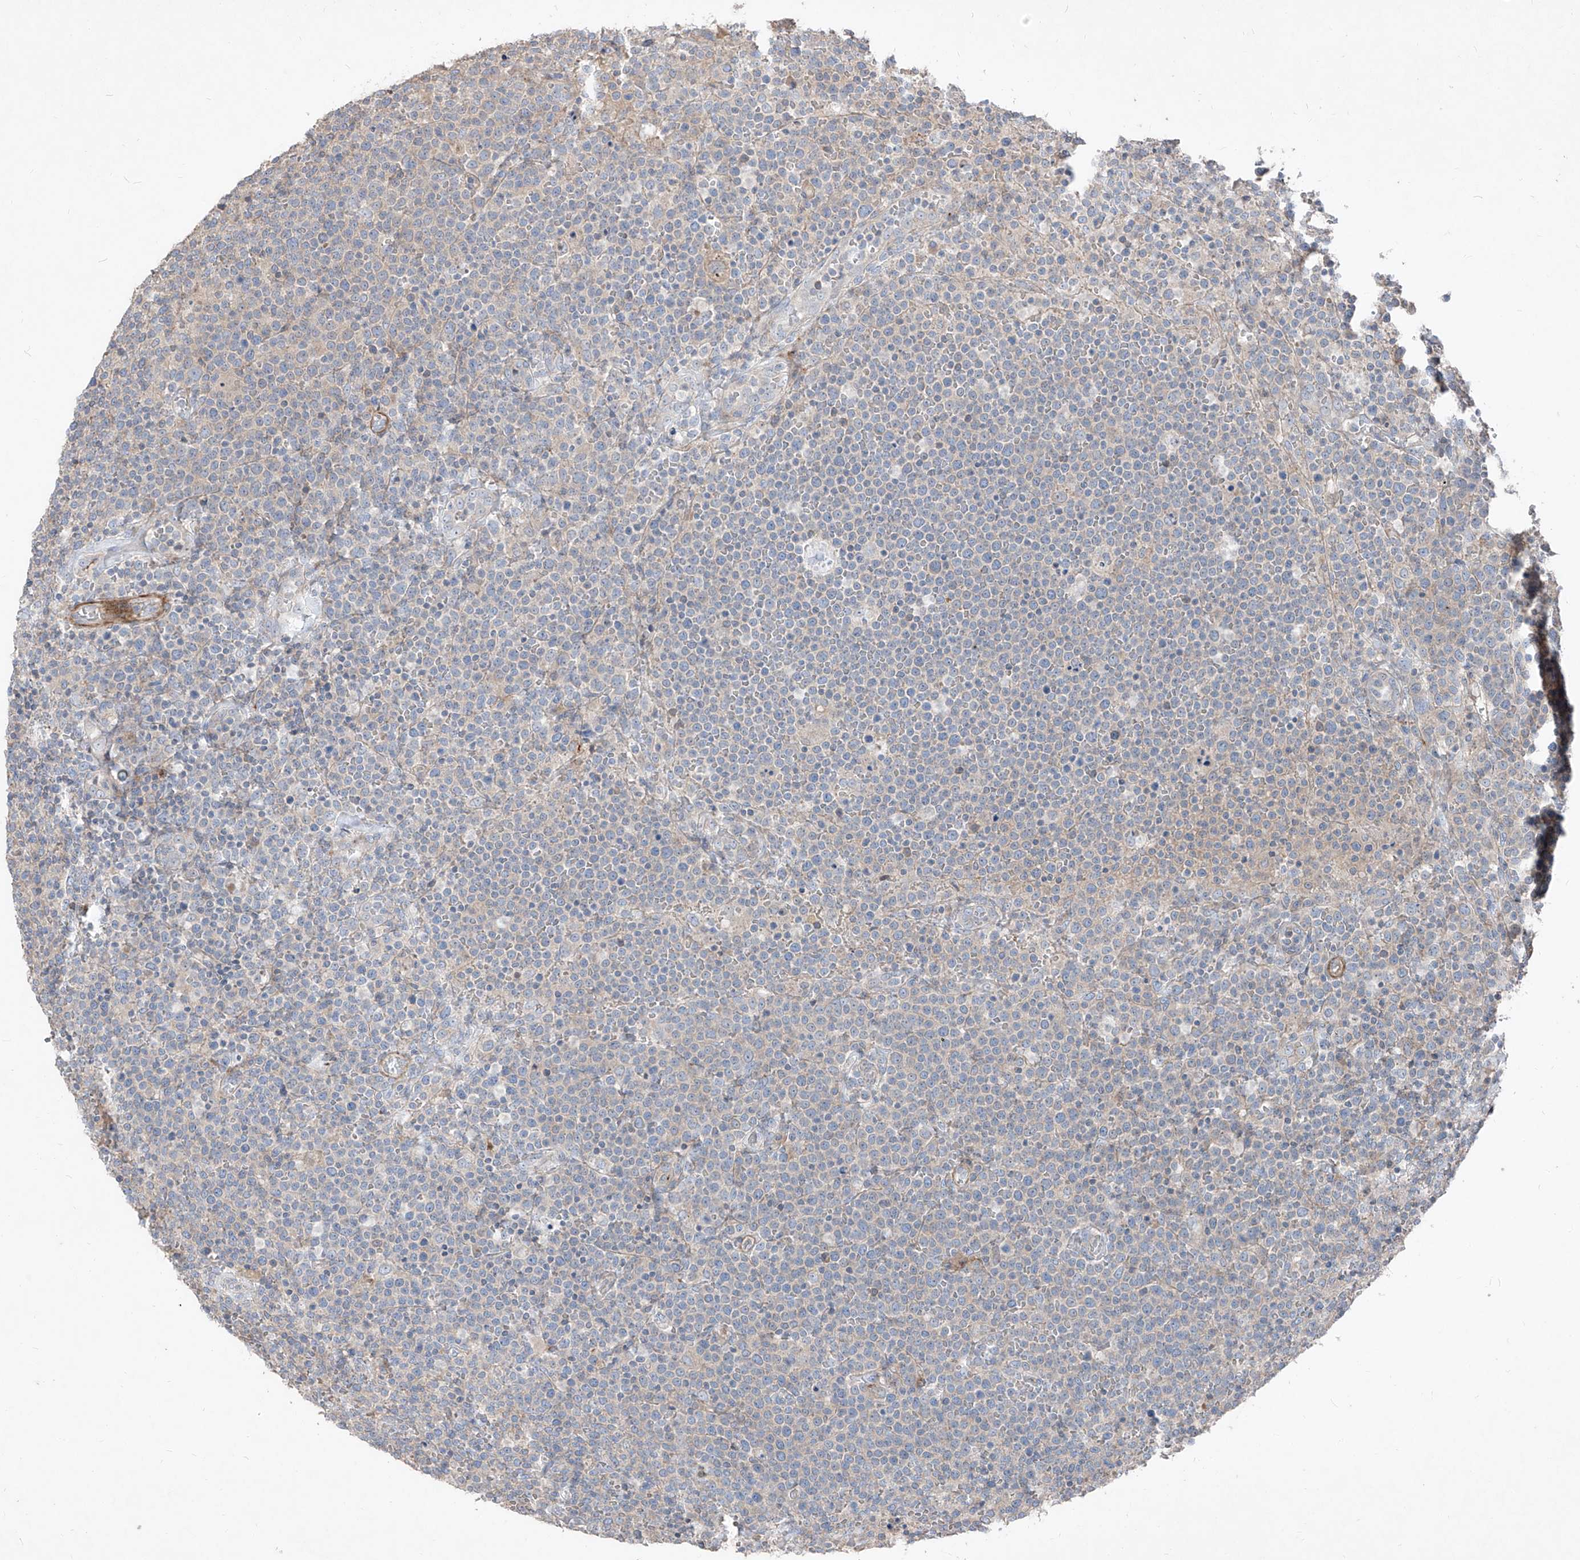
{"staining": {"intensity": "negative", "quantity": "none", "location": "none"}, "tissue": "lymphoma", "cell_type": "Tumor cells", "image_type": "cancer", "snomed": [{"axis": "morphology", "description": "Malignant lymphoma, non-Hodgkin's type, High grade"}, {"axis": "topography", "description": "Lymph node"}], "caption": "A high-resolution image shows IHC staining of high-grade malignant lymphoma, non-Hodgkin's type, which reveals no significant positivity in tumor cells.", "gene": "UFD1", "patient": {"sex": "male", "age": 61}}